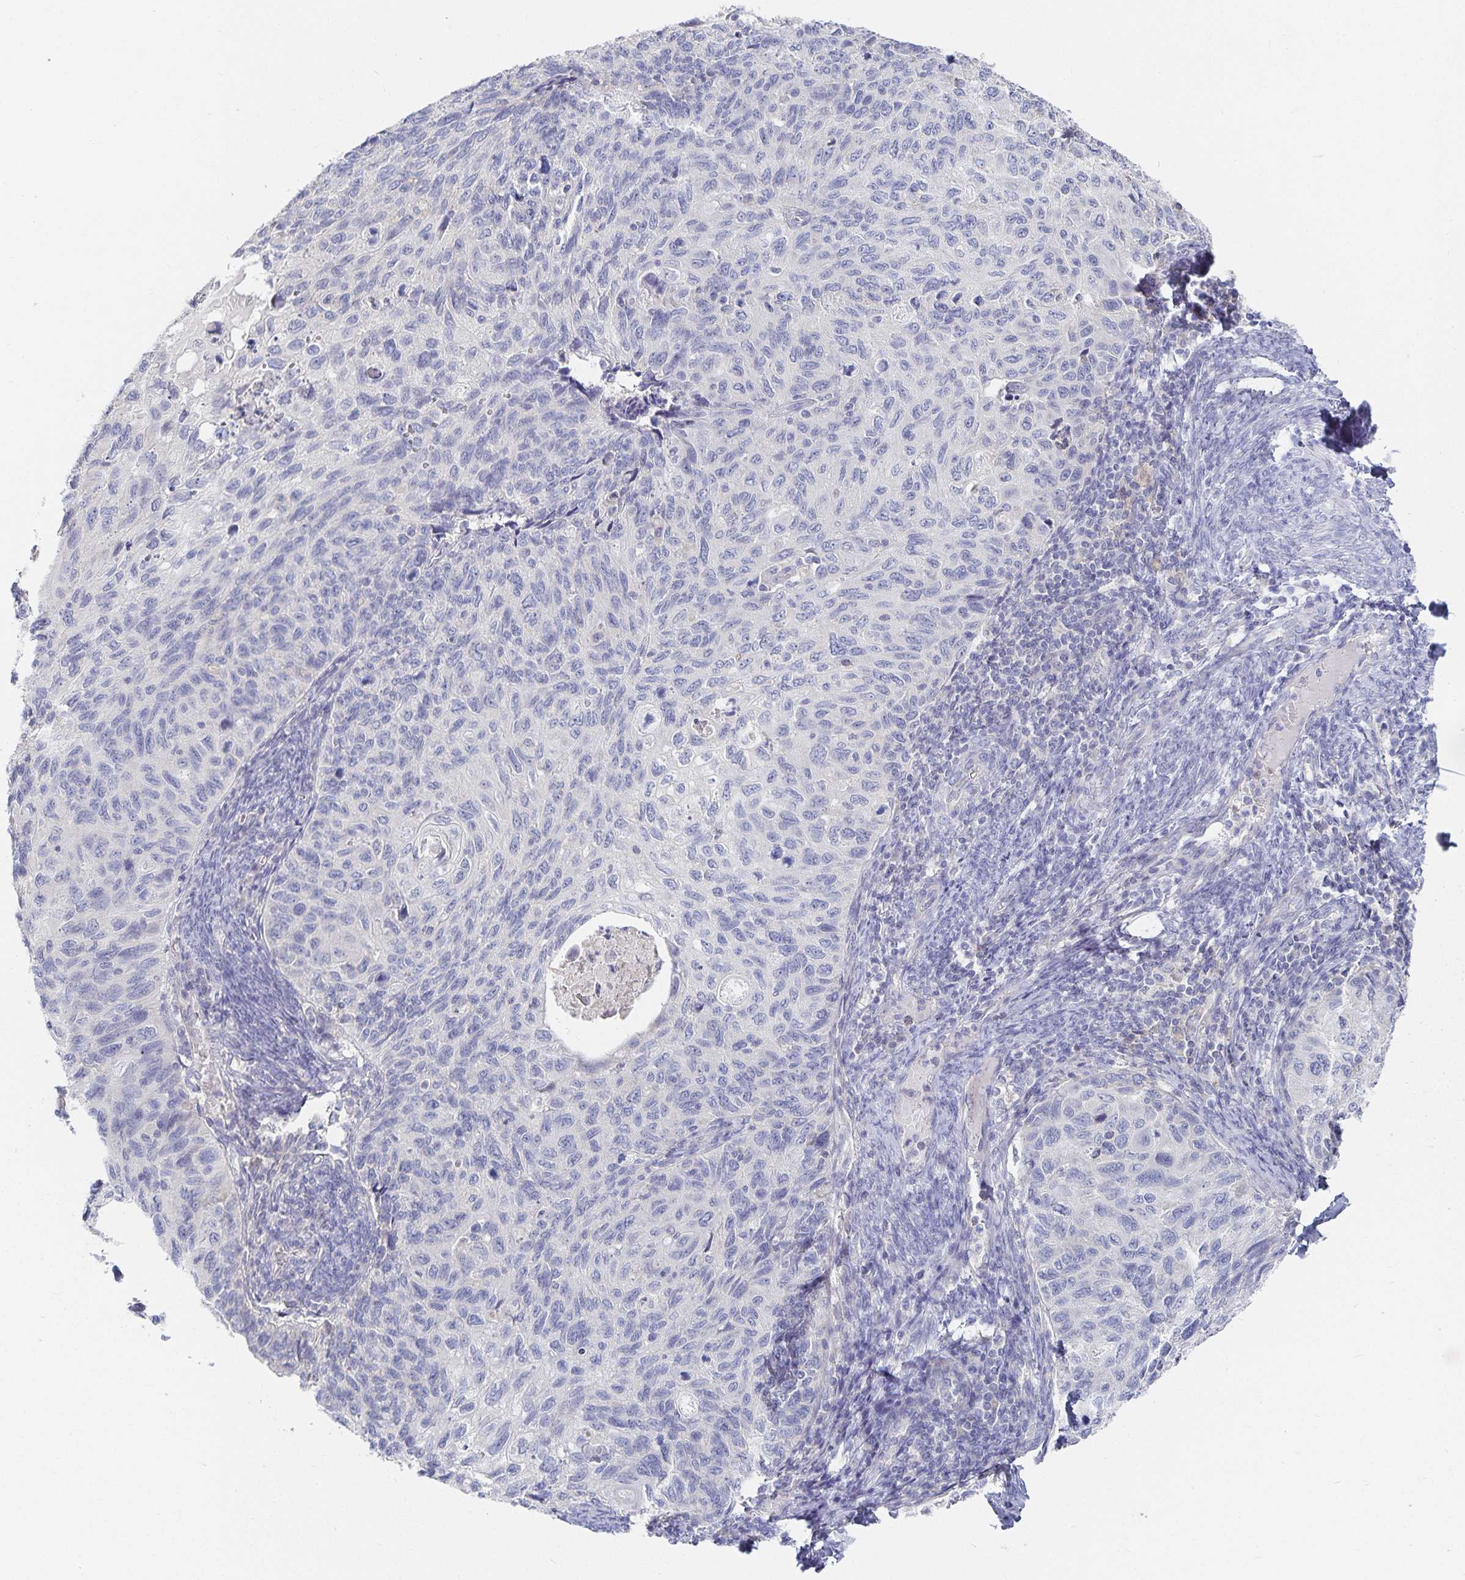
{"staining": {"intensity": "negative", "quantity": "none", "location": "none"}, "tissue": "cervical cancer", "cell_type": "Tumor cells", "image_type": "cancer", "snomed": [{"axis": "morphology", "description": "Squamous cell carcinoma, NOS"}, {"axis": "topography", "description": "Cervix"}], "caption": "IHC photomicrograph of neoplastic tissue: cervical squamous cell carcinoma stained with DAB reveals no significant protein positivity in tumor cells.", "gene": "DNAH9", "patient": {"sex": "female", "age": 70}}